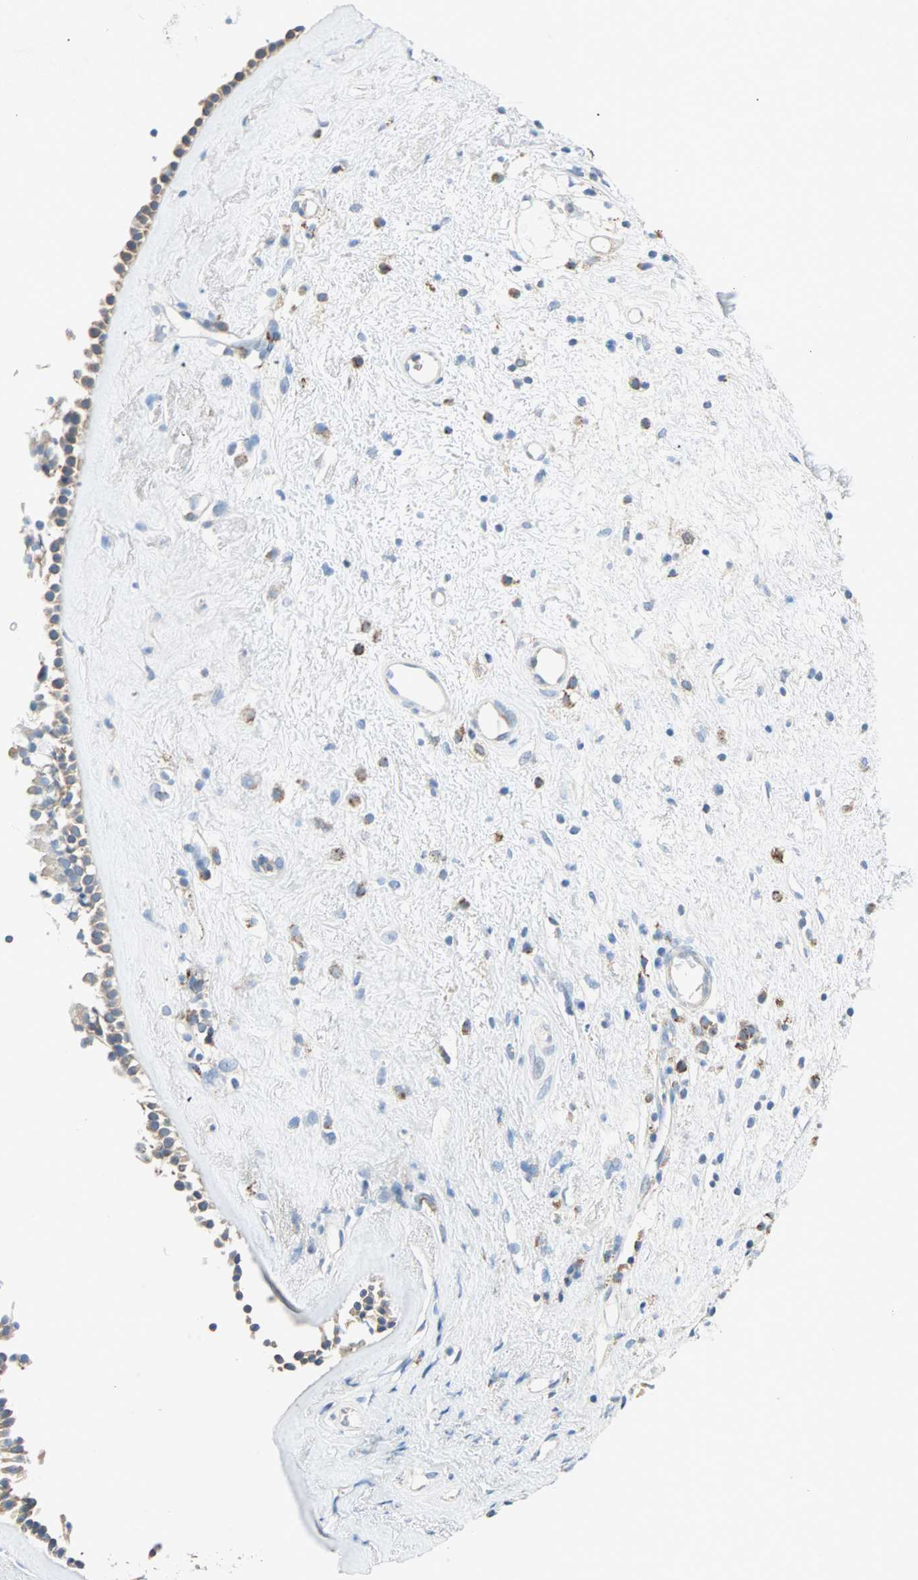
{"staining": {"intensity": "weak", "quantity": "25%-75%", "location": "cytoplasmic/membranous"}, "tissue": "nasopharynx", "cell_type": "Respiratory epithelial cells", "image_type": "normal", "snomed": [{"axis": "morphology", "description": "Normal tissue, NOS"}, {"axis": "morphology", "description": "Inflammation, NOS"}, {"axis": "topography", "description": "Nasopharynx"}], "caption": "Approximately 25%-75% of respiratory epithelial cells in normal human nasopharynx reveal weak cytoplasmic/membranous protein positivity as visualized by brown immunohistochemical staining.", "gene": "ACVRL1", "patient": {"sex": "male", "age": 48}}